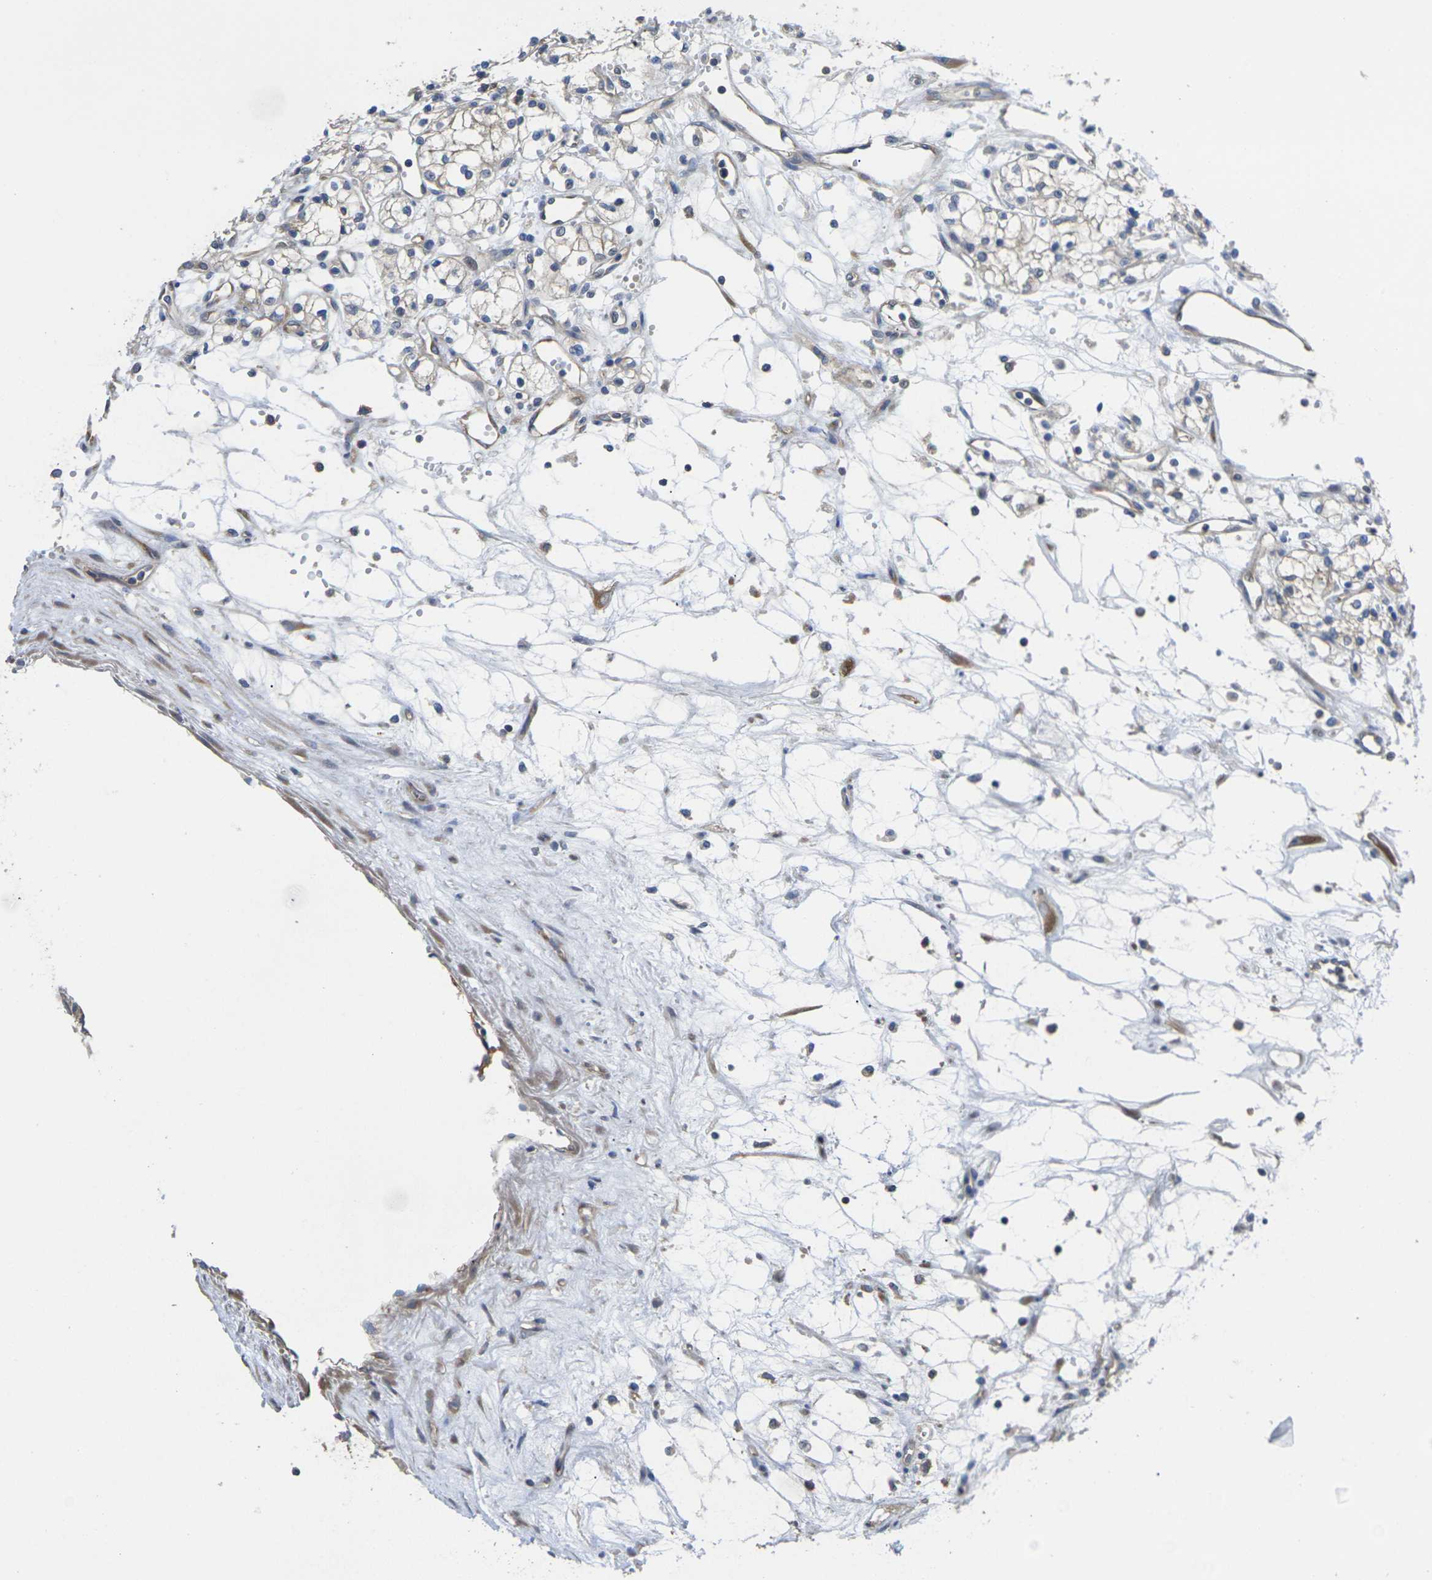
{"staining": {"intensity": "negative", "quantity": "none", "location": "none"}, "tissue": "renal cancer", "cell_type": "Tumor cells", "image_type": "cancer", "snomed": [{"axis": "morphology", "description": "Normal tissue, NOS"}, {"axis": "morphology", "description": "Adenocarcinoma, NOS"}, {"axis": "topography", "description": "Kidney"}], "caption": "High power microscopy micrograph of an immunohistochemistry (IHC) histopathology image of renal cancer (adenocarcinoma), revealing no significant staining in tumor cells. (DAB immunohistochemistry (IHC), high magnification).", "gene": "TMCC2", "patient": {"sex": "male", "age": 59}}